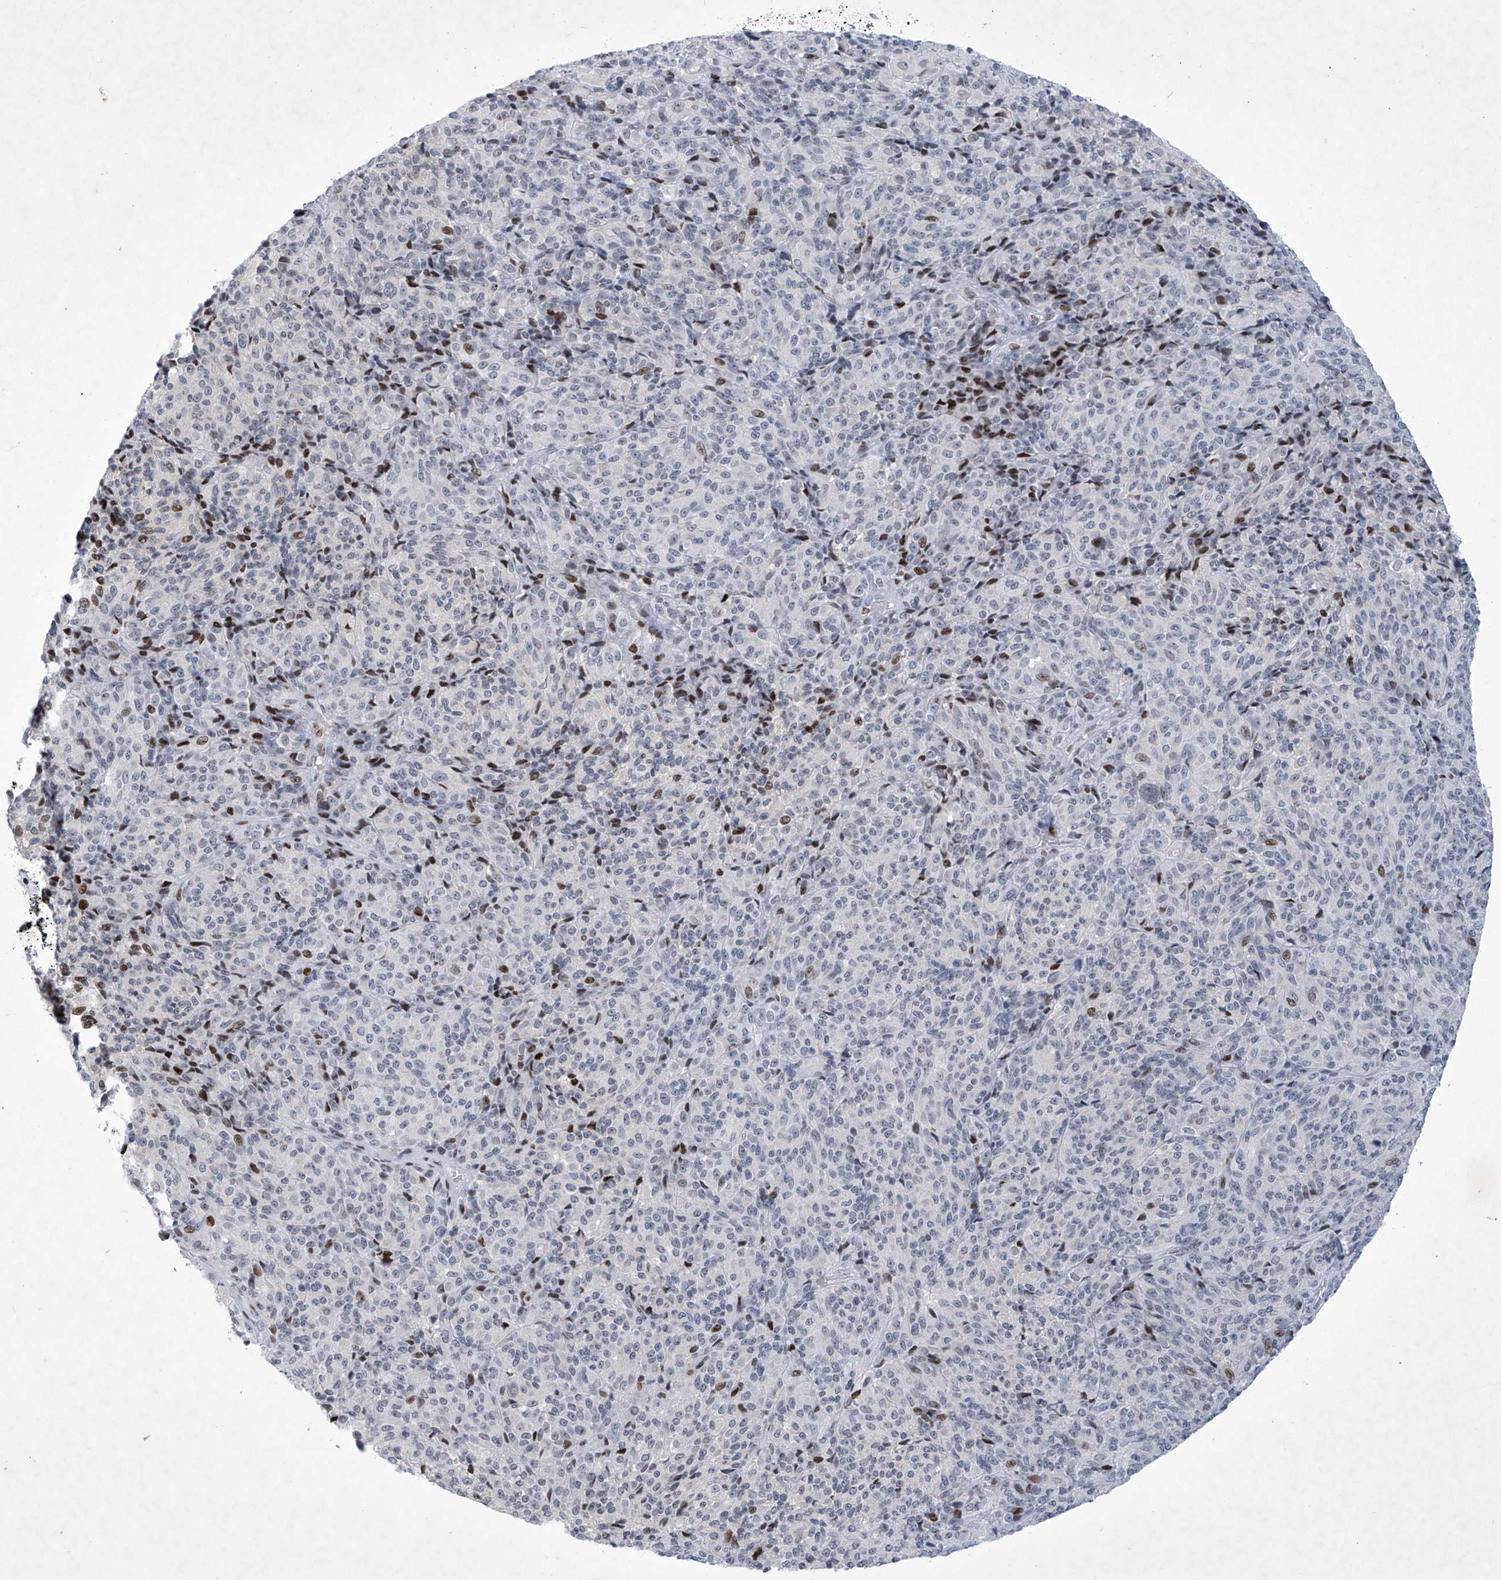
{"staining": {"intensity": "negative", "quantity": "none", "location": "none"}, "tissue": "melanoma", "cell_type": "Tumor cells", "image_type": "cancer", "snomed": [{"axis": "morphology", "description": "Malignant melanoma, Metastatic site"}, {"axis": "topography", "description": "Brain"}], "caption": "High power microscopy histopathology image of an IHC histopathology image of melanoma, revealing no significant positivity in tumor cells.", "gene": "RFX7", "patient": {"sex": "female", "age": 56}}